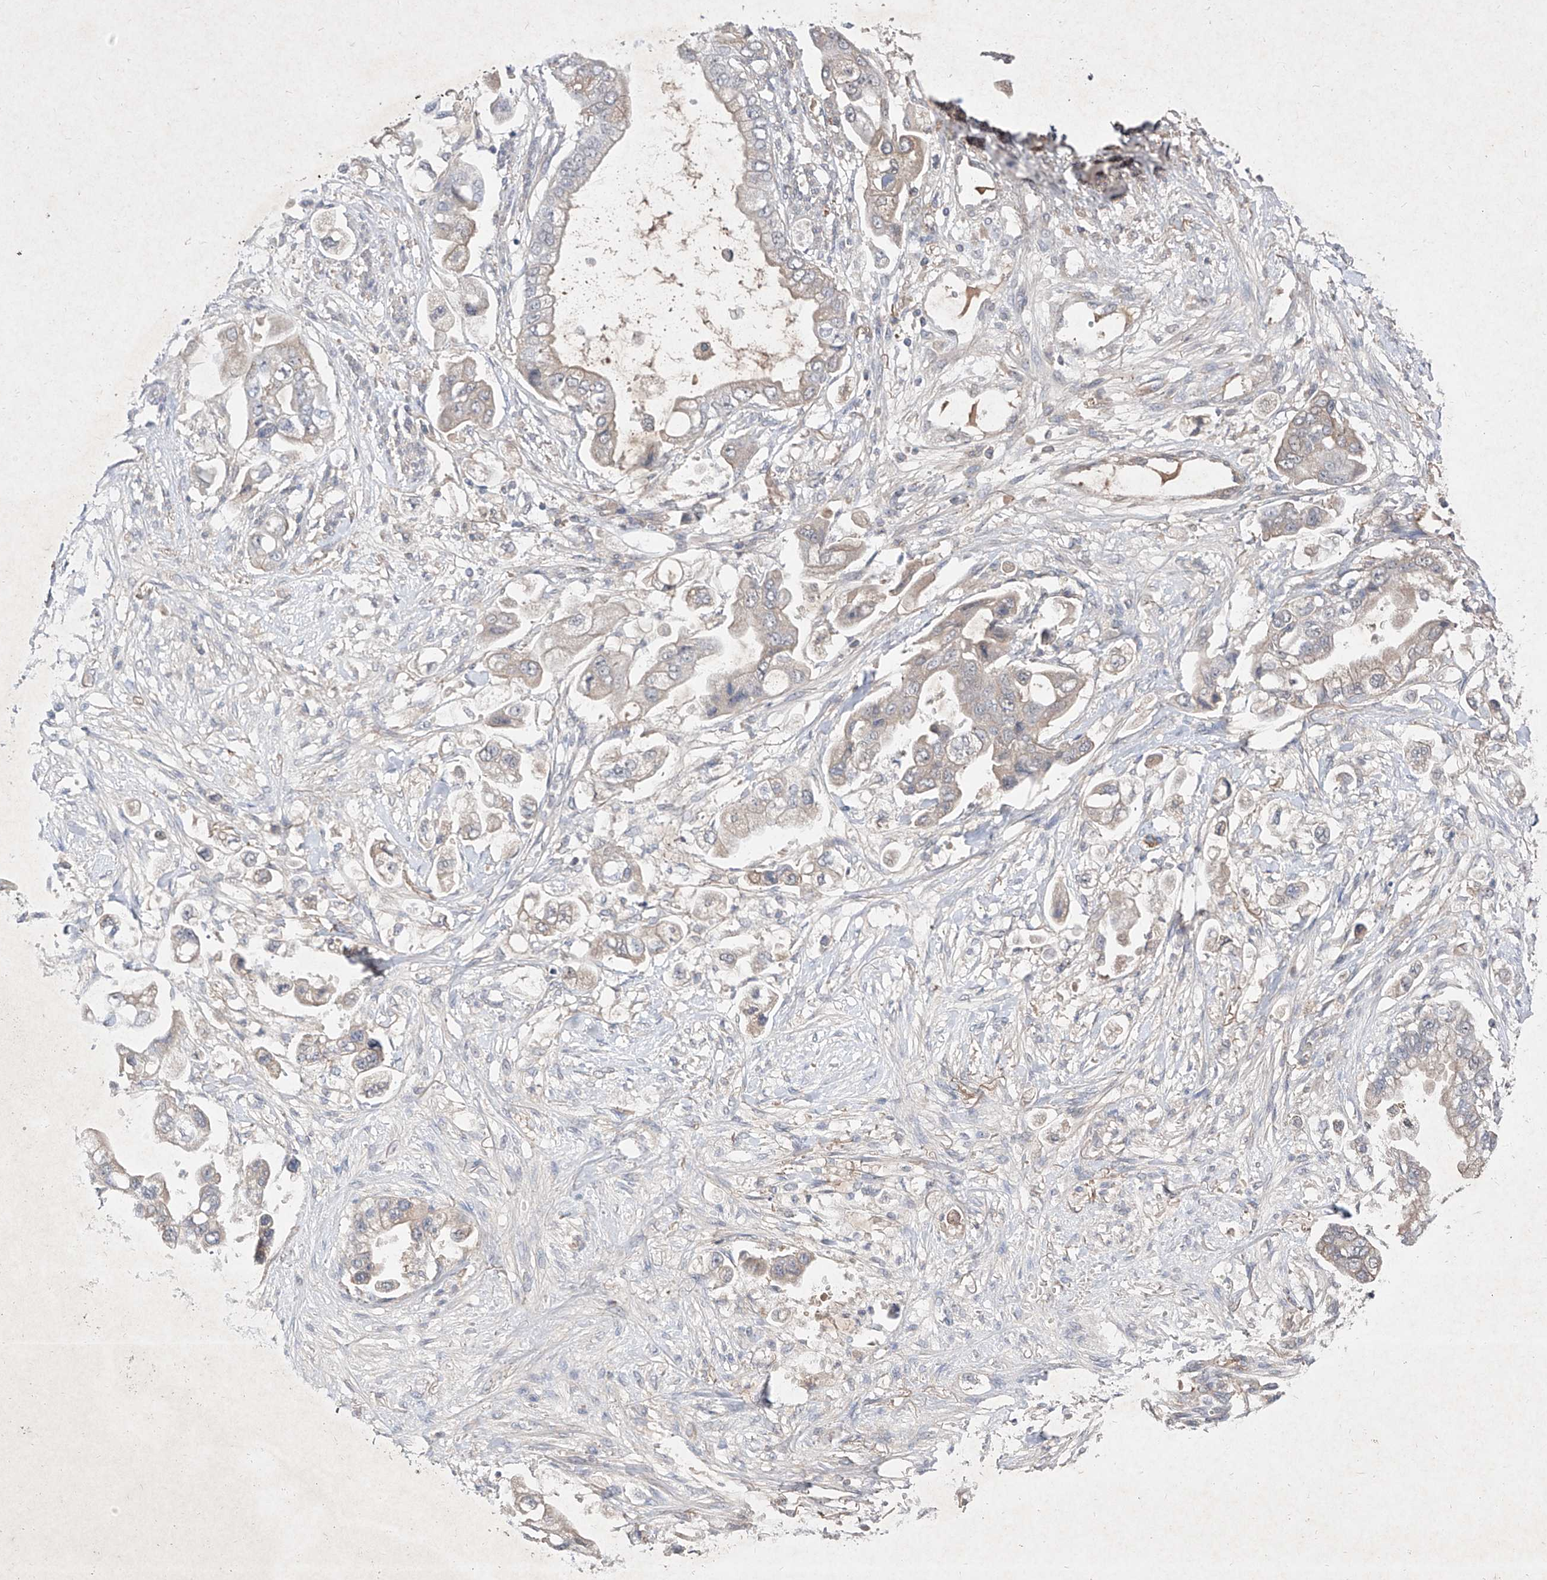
{"staining": {"intensity": "weak", "quantity": "<25%", "location": "cytoplasmic/membranous"}, "tissue": "stomach cancer", "cell_type": "Tumor cells", "image_type": "cancer", "snomed": [{"axis": "morphology", "description": "Adenocarcinoma, NOS"}, {"axis": "topography", "description": "Stomach"}], "caption": "An image of adenocarcinoma (stomach) stained for a protein exhibits no brown staining in tumor cells.", "gene": "C4A", "patient": {"sex": "male", "age": 62}}